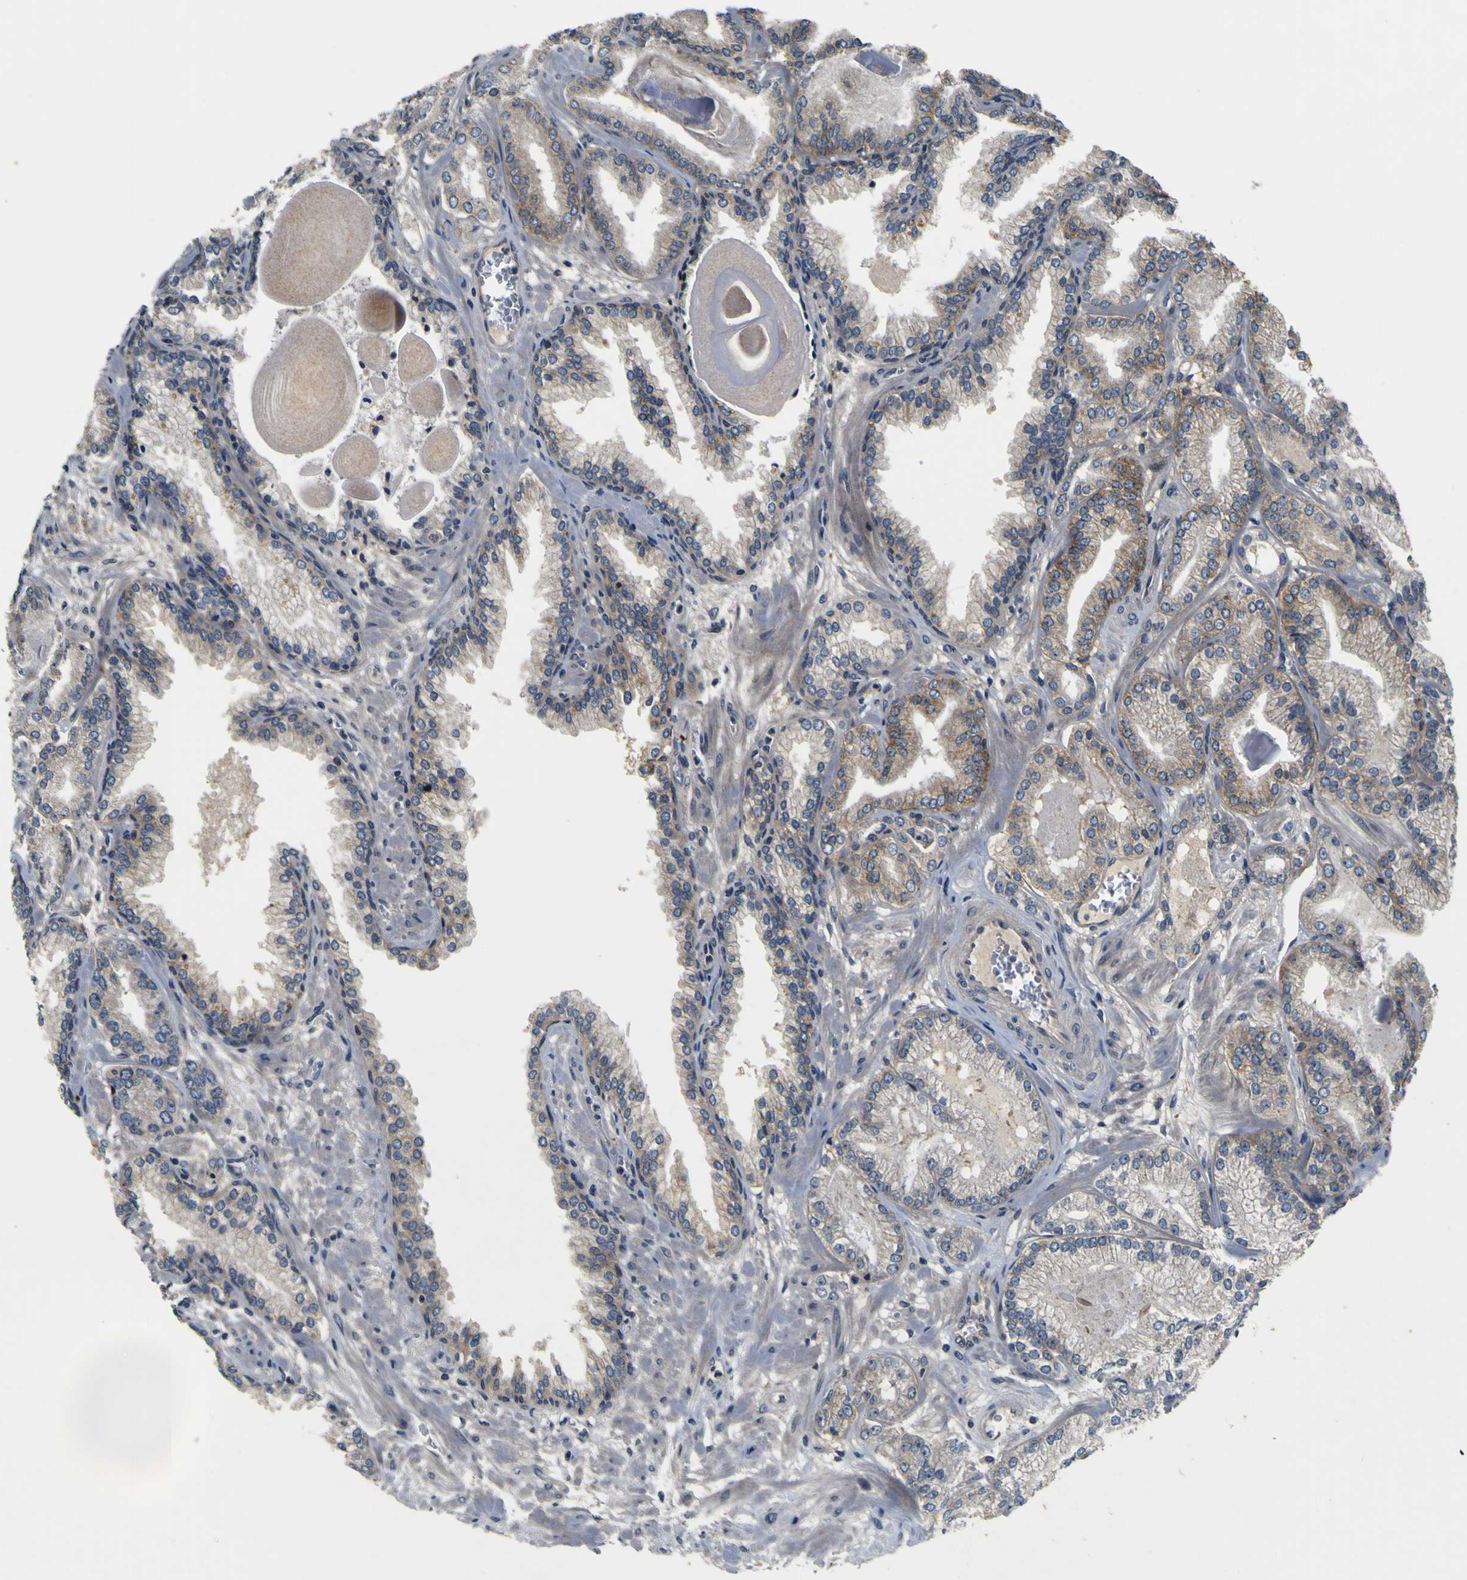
{"staining": {"intensity": "weak", "quantity": ">75%", "location": "cytoplasmic/membranous"}, "tissue": "prostate cancer", "cell_type": "Tumor cells", "image_type": "cancer", "snomed": [{"axis": "morphology", "description": "Adenocarcinoma, Low grade"}, {"axis": "topography", "description": "Prostate"}], "caption": "Immunohistochemical staining of human low-grade adenocarcinoma (prostate) reveals weak cytoplasmic/membranous protein staining in approximately >75% of tumor cells. (DAB IHC, brown staining for protein, blue staining for nuclei).", "gene": "EPHB4", "patient": {"sex": "male", "age": 59}}